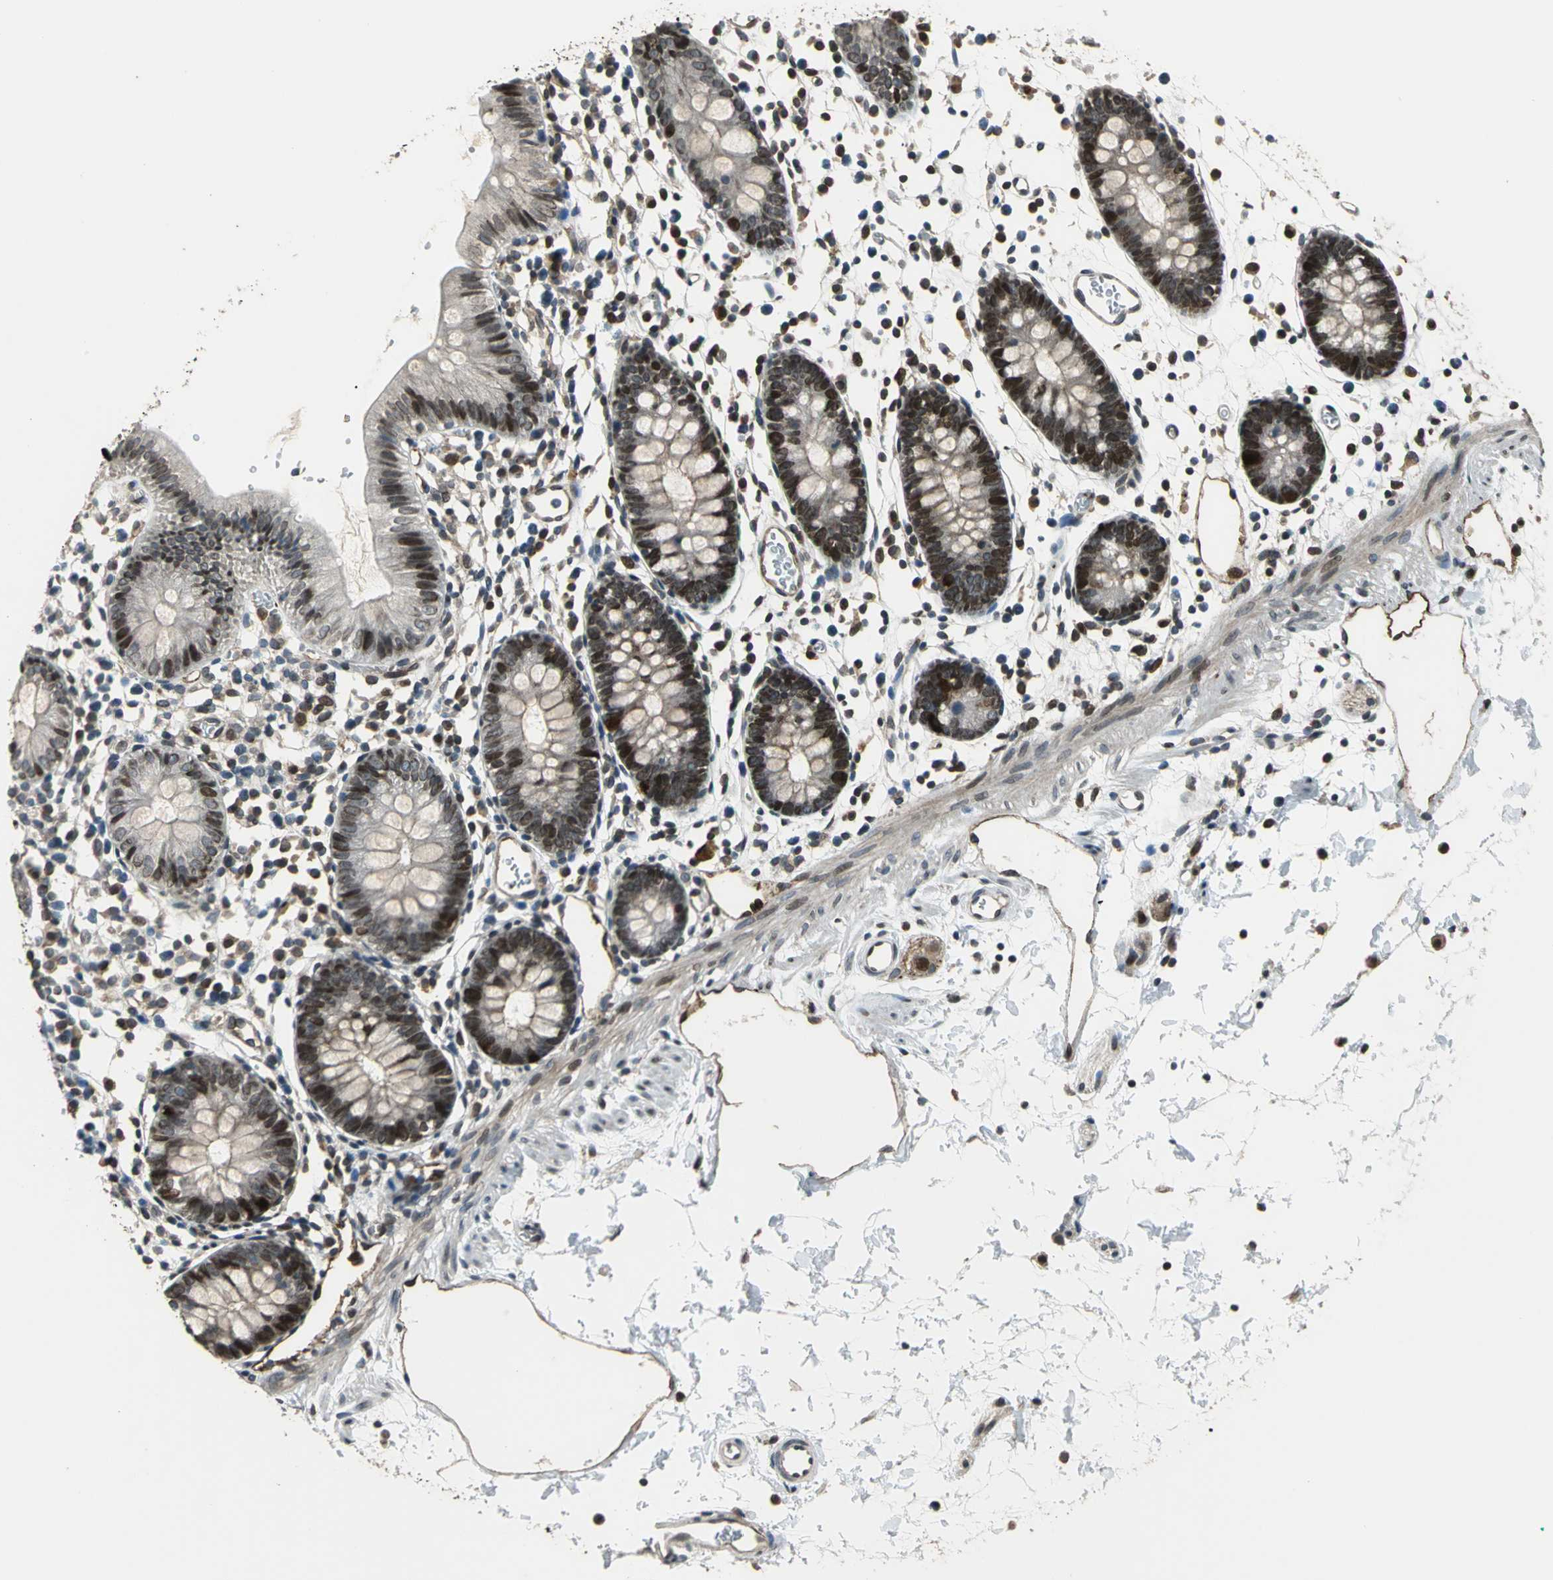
{"staining": {"intensity": "moderate", "quantity": ">75%", "location": "cytoplasmic/membranous"}, "tissue": "colon", "cell_type": "Endothelial cells", "image_type": "normal", "snomed": [{"axis": "morphology", "description": "Normal tissue, NOS"}, {"axis": "topography", "description": "Colon"}], "caption": "A brown stain highlights moderate cytoplasmic/membranous staining of a protein in endothelial cells of unremarkable human colon. (IHC, brightfield microscopy, high magnification).", "gene": "BRIP1", "patient": {"sex": "male", "age": 14}}